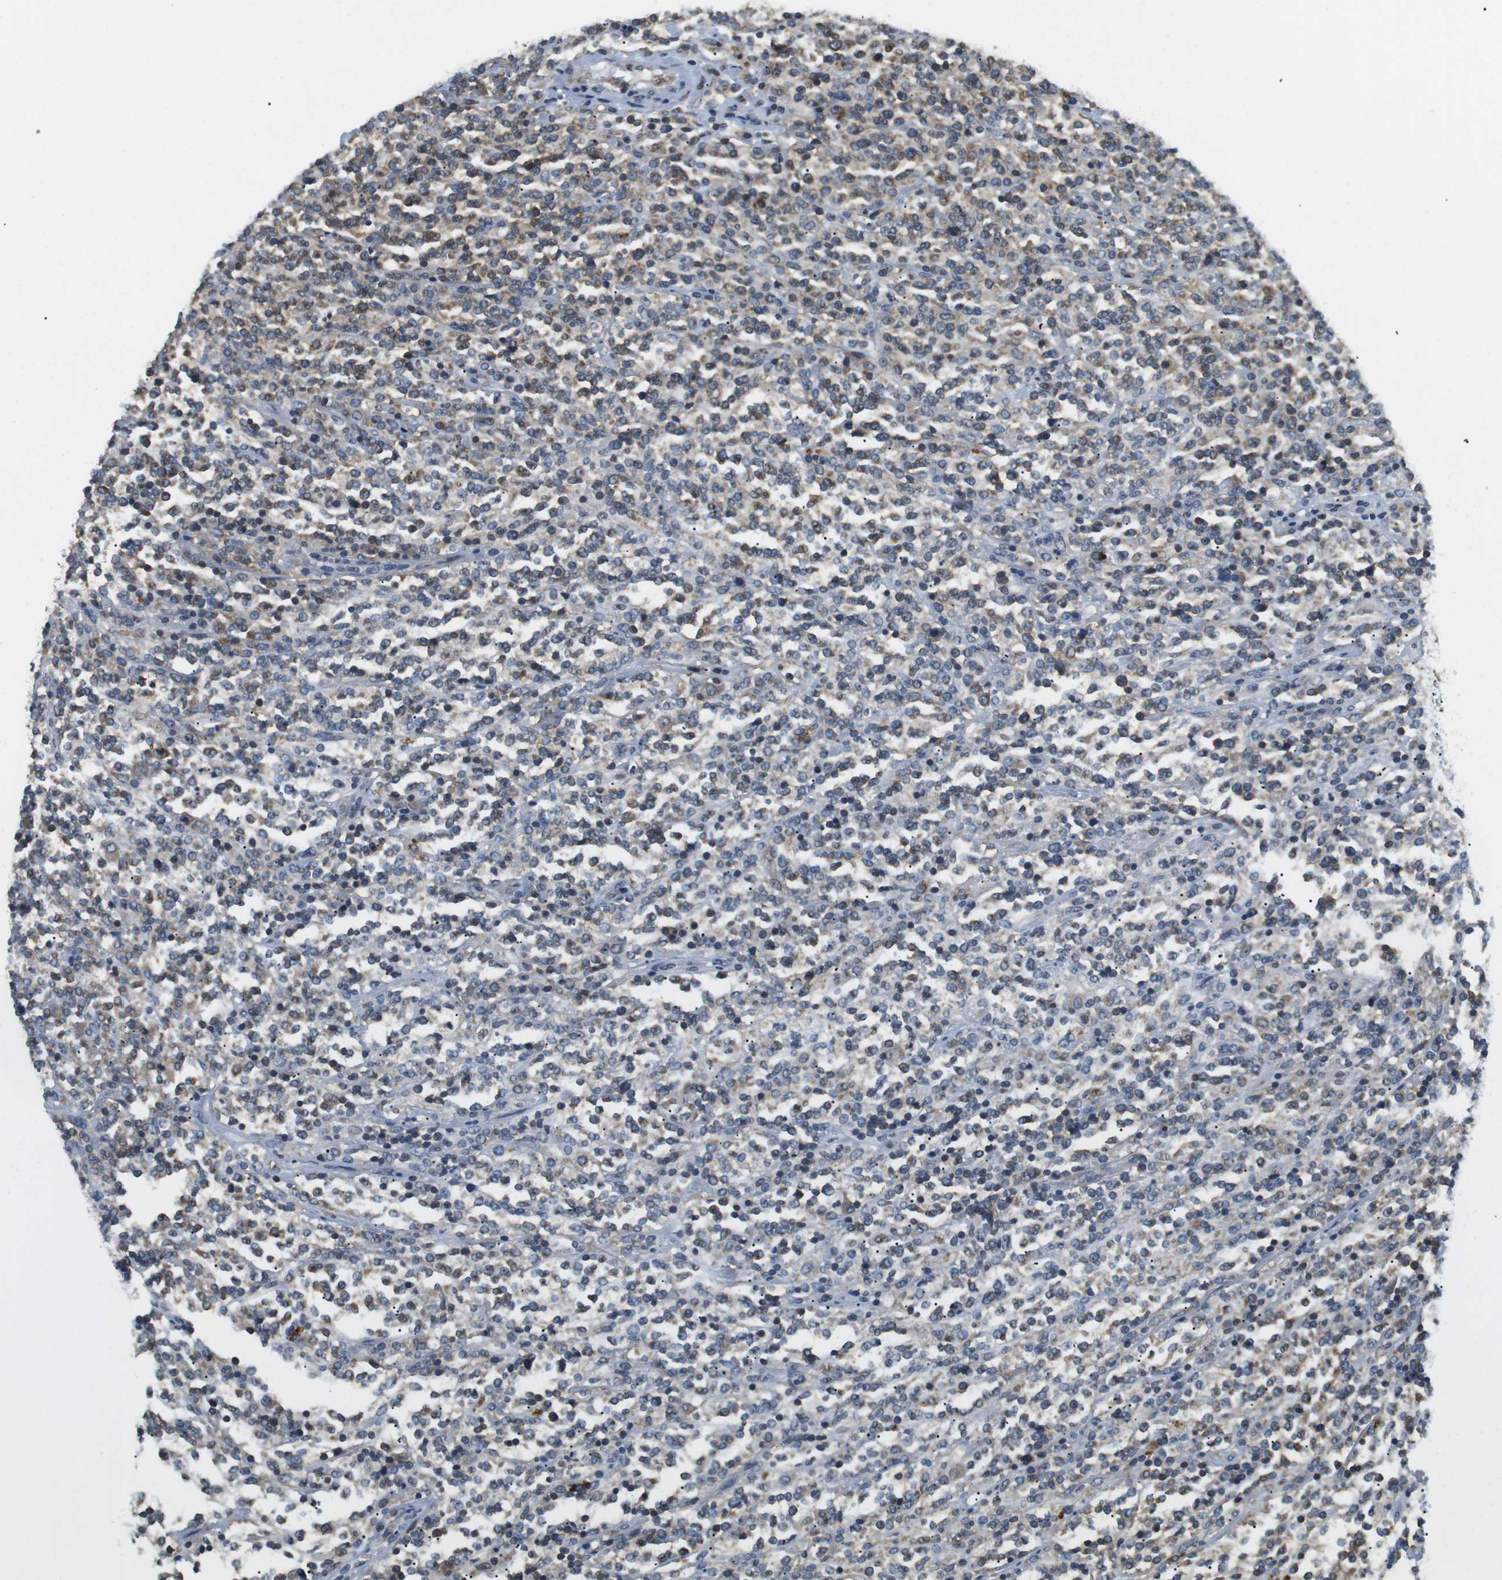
{"staining": {"intensity": "moderate", "quantity": "25%-75%", "location": "cytoplasmic/membranous"}, "tissue": "lymphoma", "cell_type": "Tumor cells", "image_type": "cancer", "snomed": [{"axis": "morphology", "description": "Malignant lymphoma, non-Hodgkin's type, High grade"}, {"axis": "topography", "description": "Soft tissue"}], "caption": "This photomicrograph demonstrates immunohistochemistry staining of human malignant lymphoma, non-Hodgkin's type (high-grade), with medium moderate cytoplasmic/membranous positivity in approximately 25%-75% of tumor cells.", "gene": "TMX4", "patient": {"sex": "male", "age": 18}}